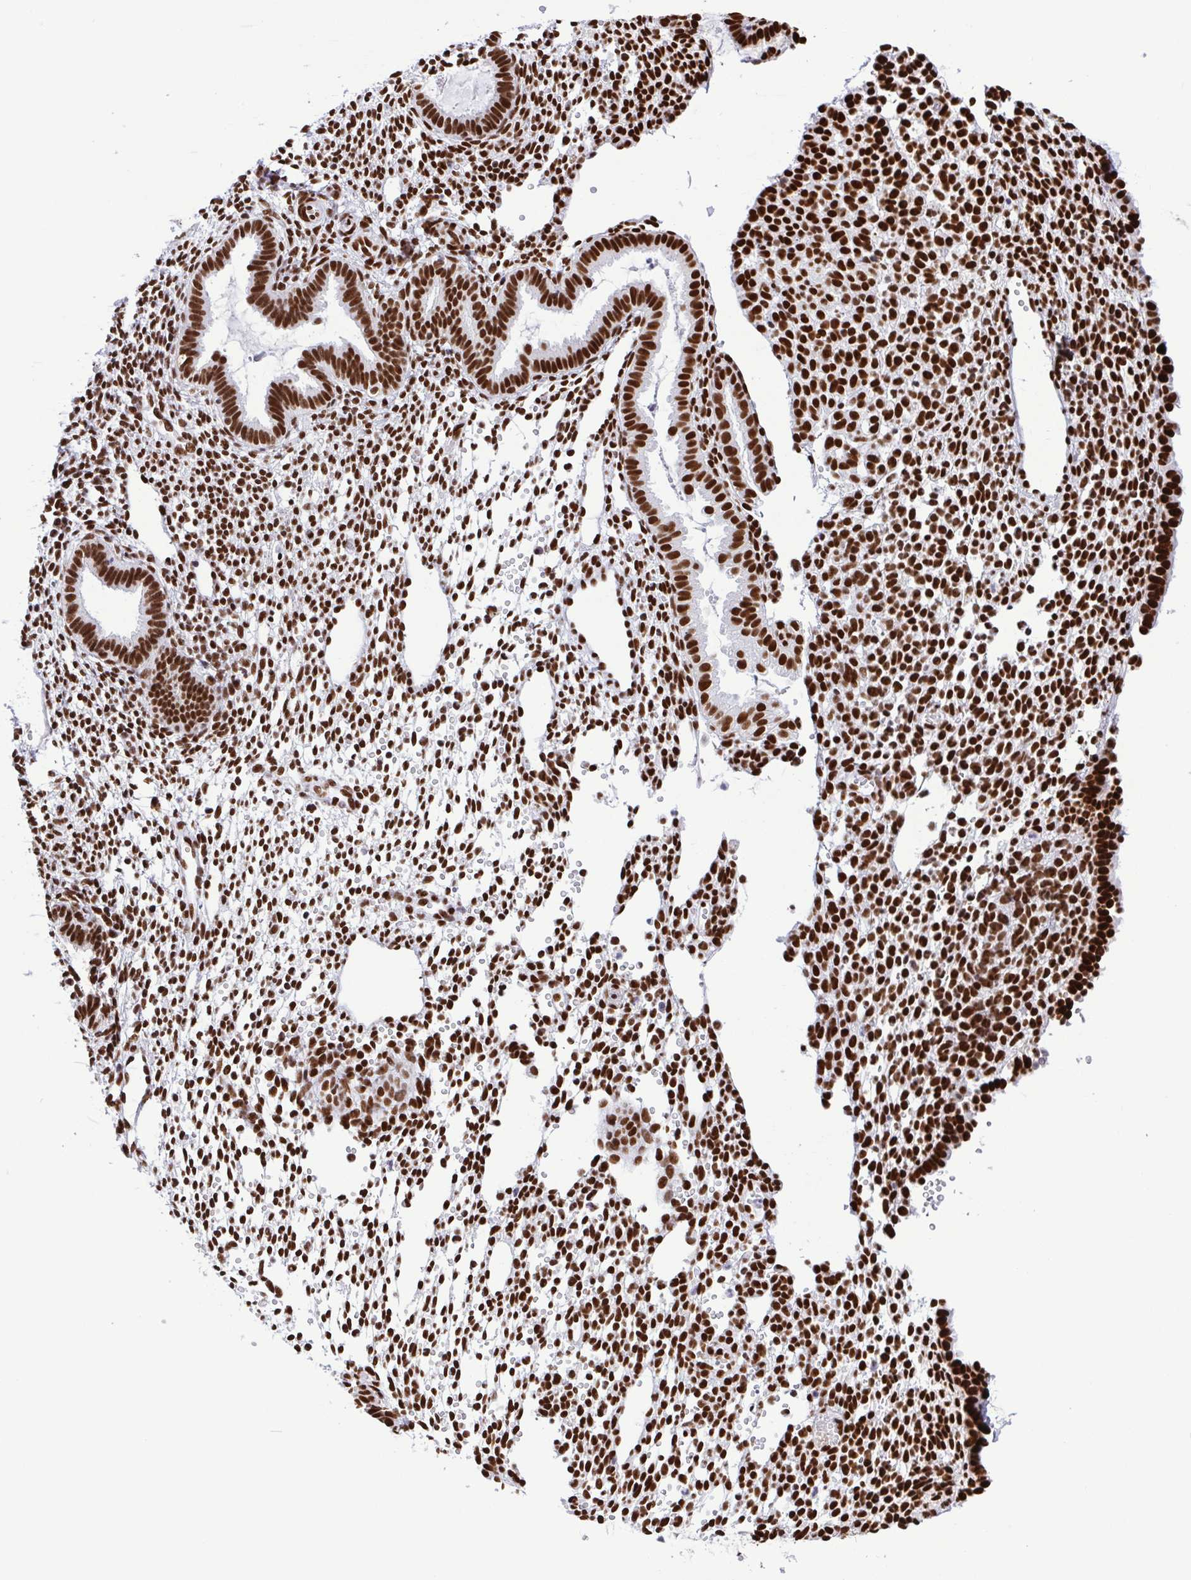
{"staining": {"intensity": "strong", "quantity": ">75%", "location": "nuclear"}, "tissue": "endometrium", "cell_type": "Cells in endometrial stroma", "image_type": "normal", "snomed": [{"axis": "morphology", "description": "Normal tissue, NOS"}, {"axis": "topography", "description": "Endometrium"}], "caption": "Strong nuclear staining for a protein is seen in about >75% of cells in endometrial stroma of unremarkable endometrium using immunohistochemistry.", "gene": "TRIM28", "patient": {"sex": "female", "age": 36}}